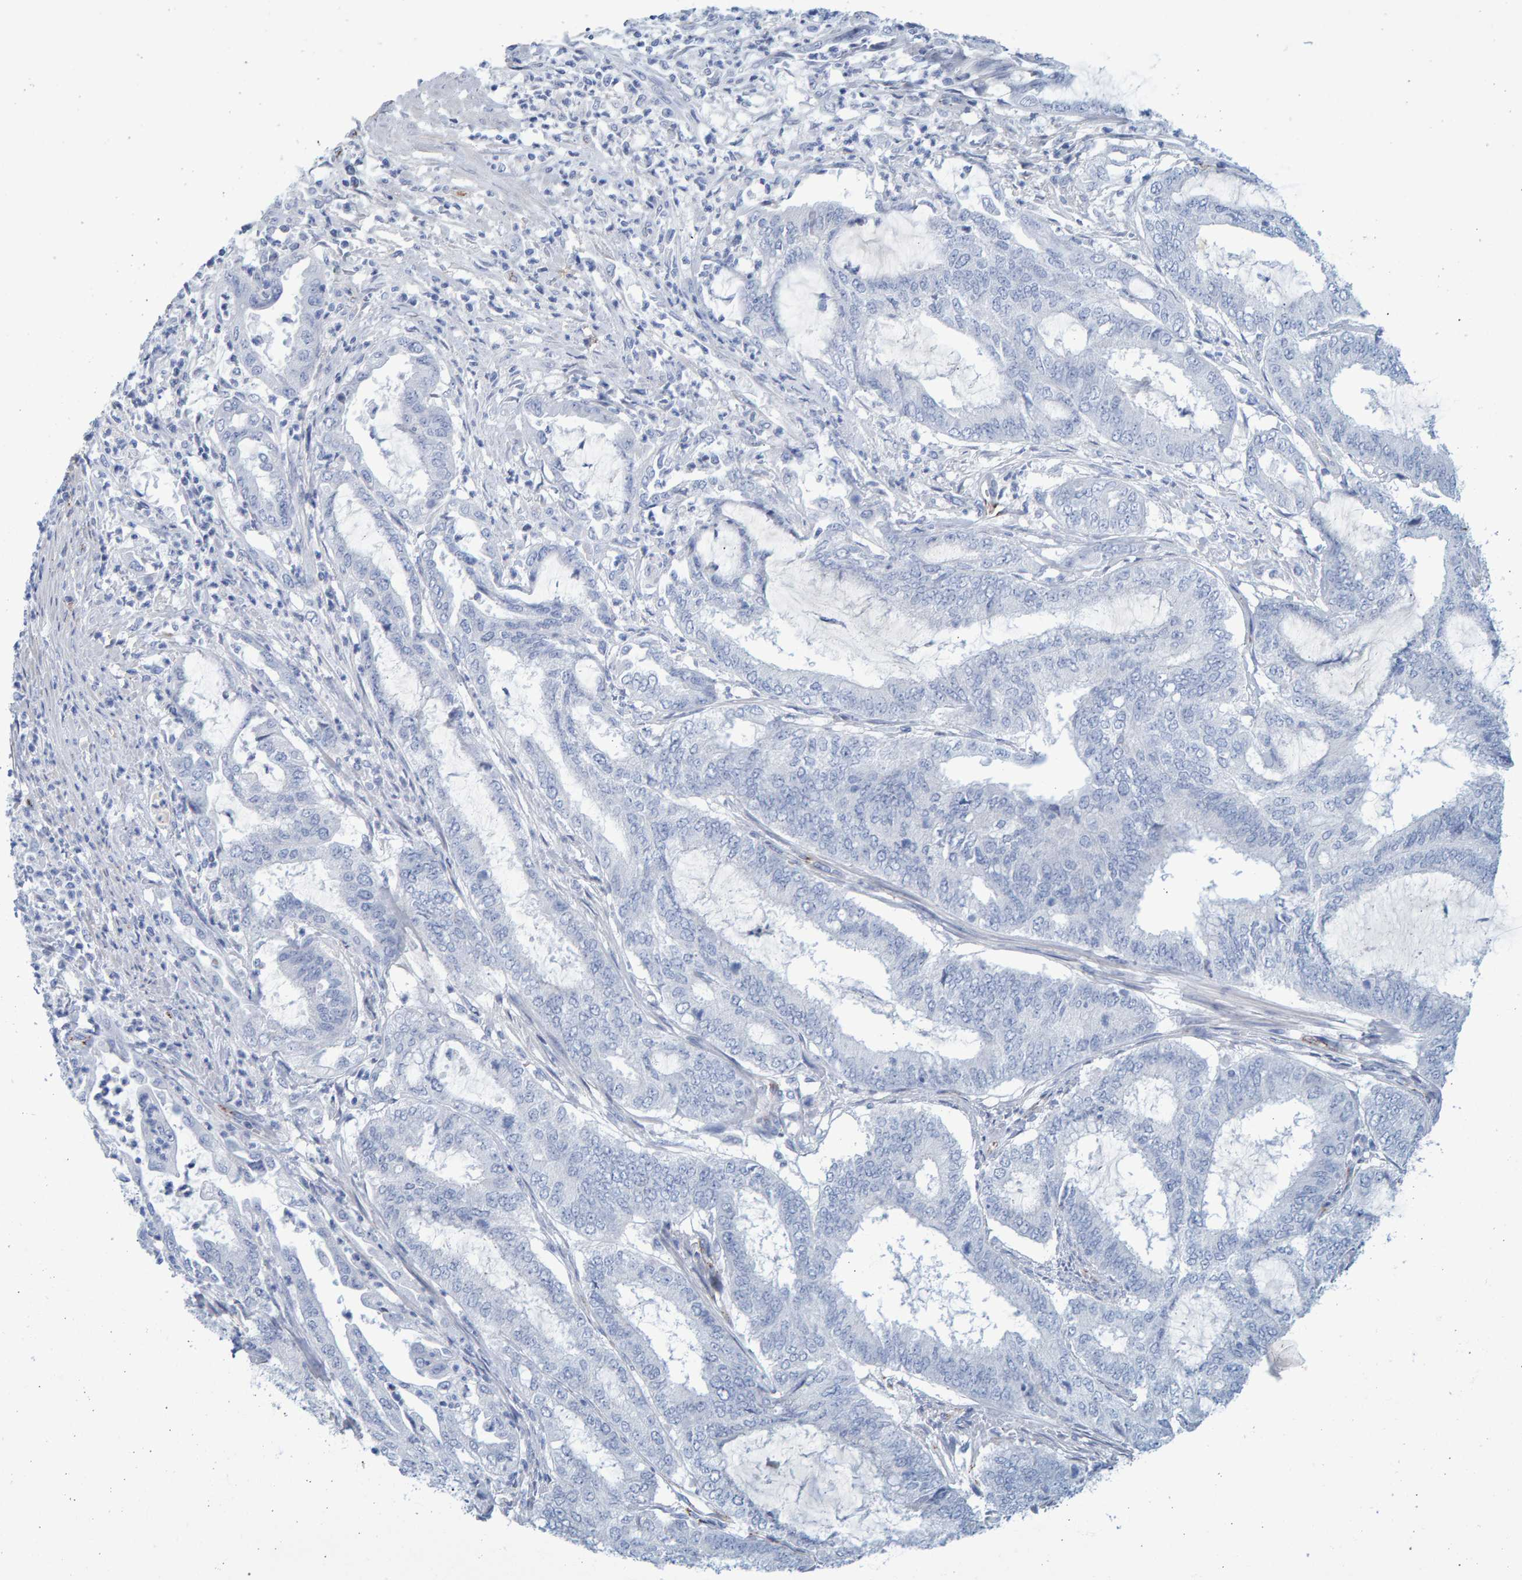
{"staining": {"intensity": "negative", "quantity": "none", "location": "none"}, "tissue": "endometrial cancer", "cell_type": "Tumor cells", "image_type": "cancer", "snomed": [{"axis": "morphology", "description": "Adenocarcinoma, NOS"}, {"axis": "topography", "description": "Endometrium"}], "caption": "Immunohistochemistry photomicrograph of human endometrial adenocarcinoma stained for a protein (brown), which displays no staining in tumor cells.", "gene": "SLC34A3", "patient": {"sex": "female", "age": 51}}